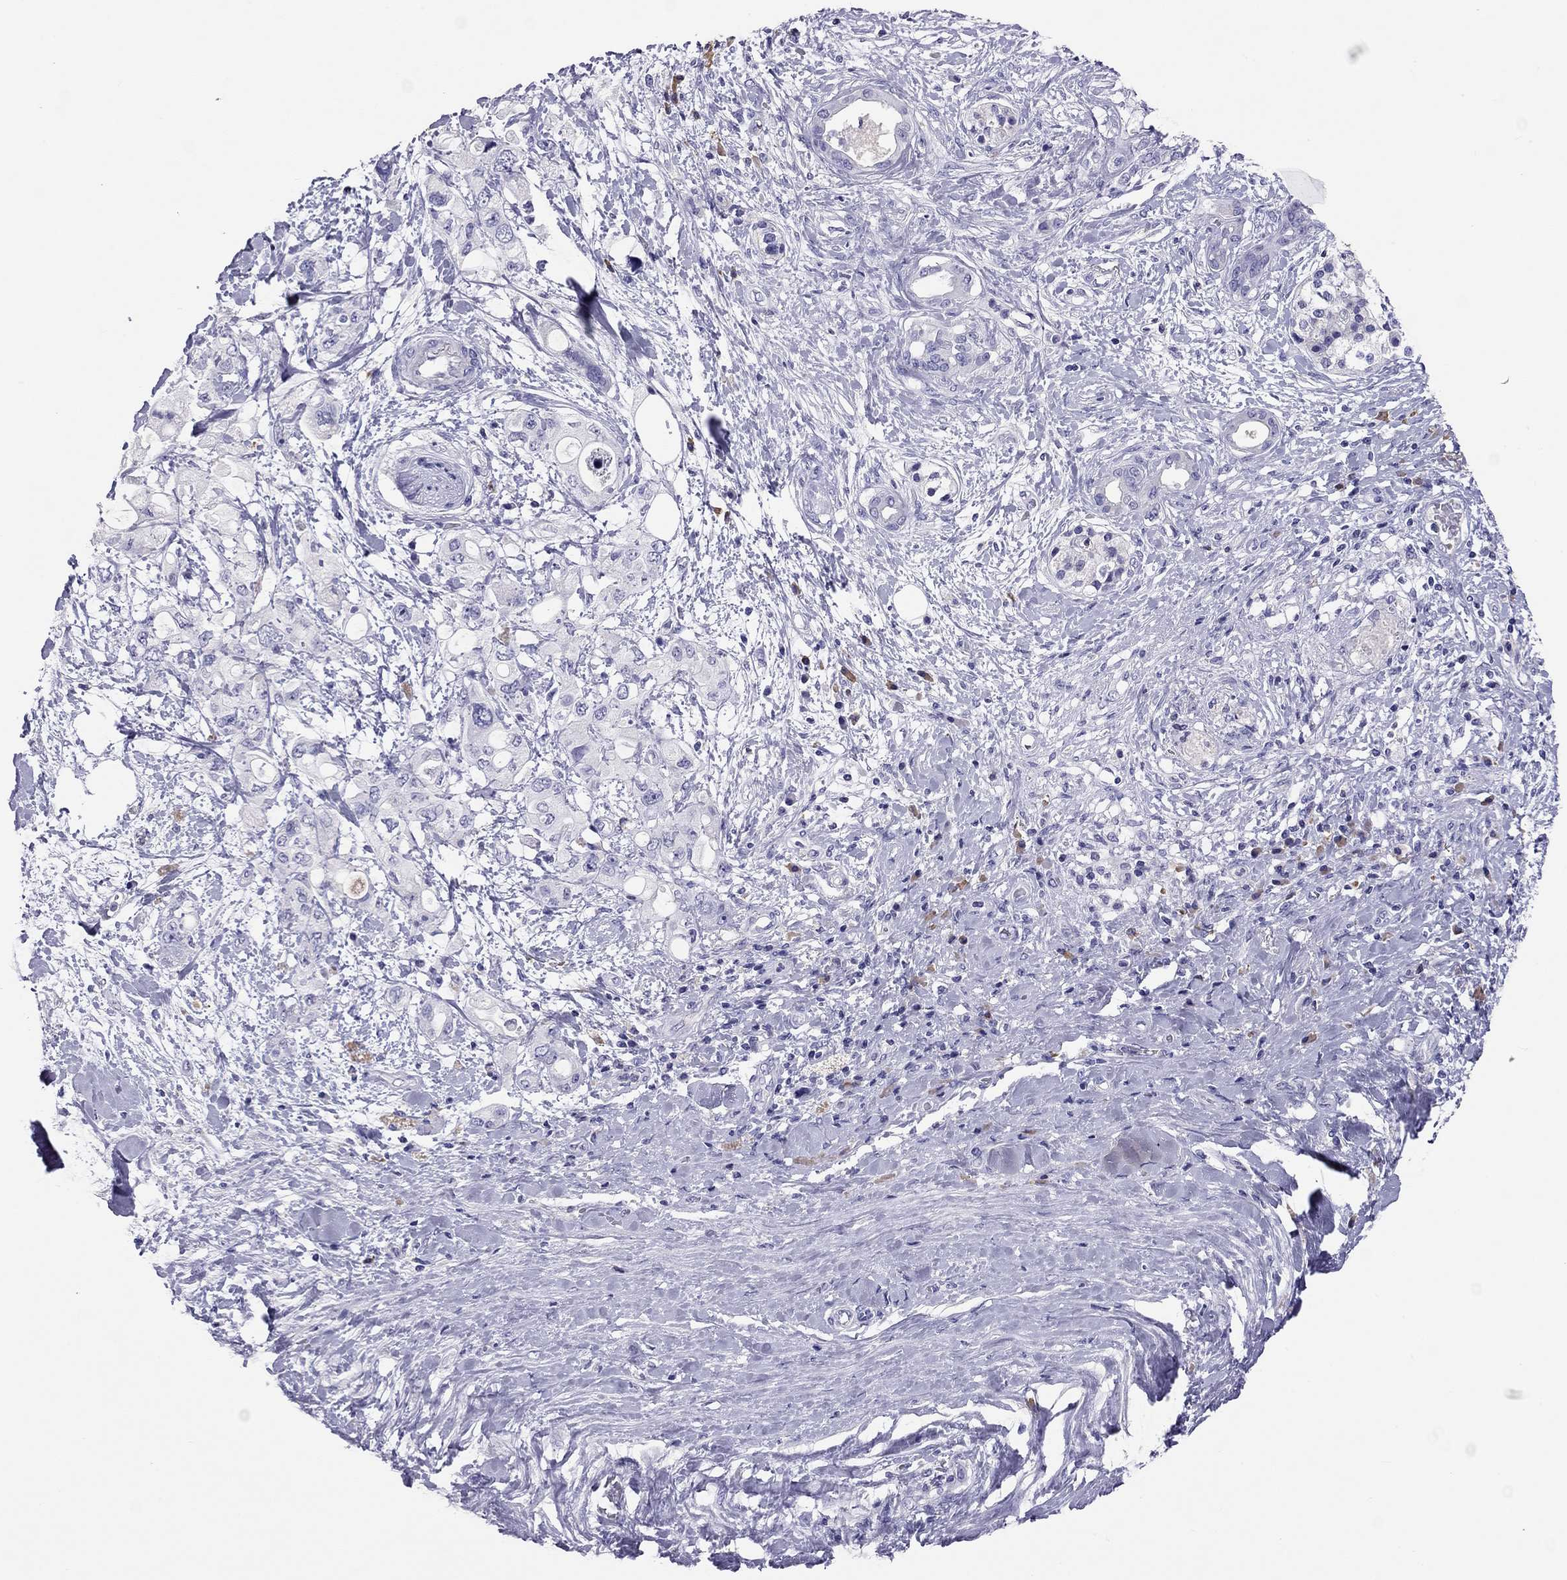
{"staining": {"intensity": "negative", "quantity": "none", "location": "none"}, "tissue": "pancreatic cancer", "cell_type": "Tumor cells", "image_type": "cancer", "snomed": [{"axis": "morphology", "description": "Adenocarcinoma, NOS"}, {"axis": "topography", "description": "Pancreas"}], "caption": "Human pancreatic cancer stained for a protein using IHC exhibits no positivity in tumor cells.", "gene": "CALHM1", "patient": {"sex": "female", "age": 56}}